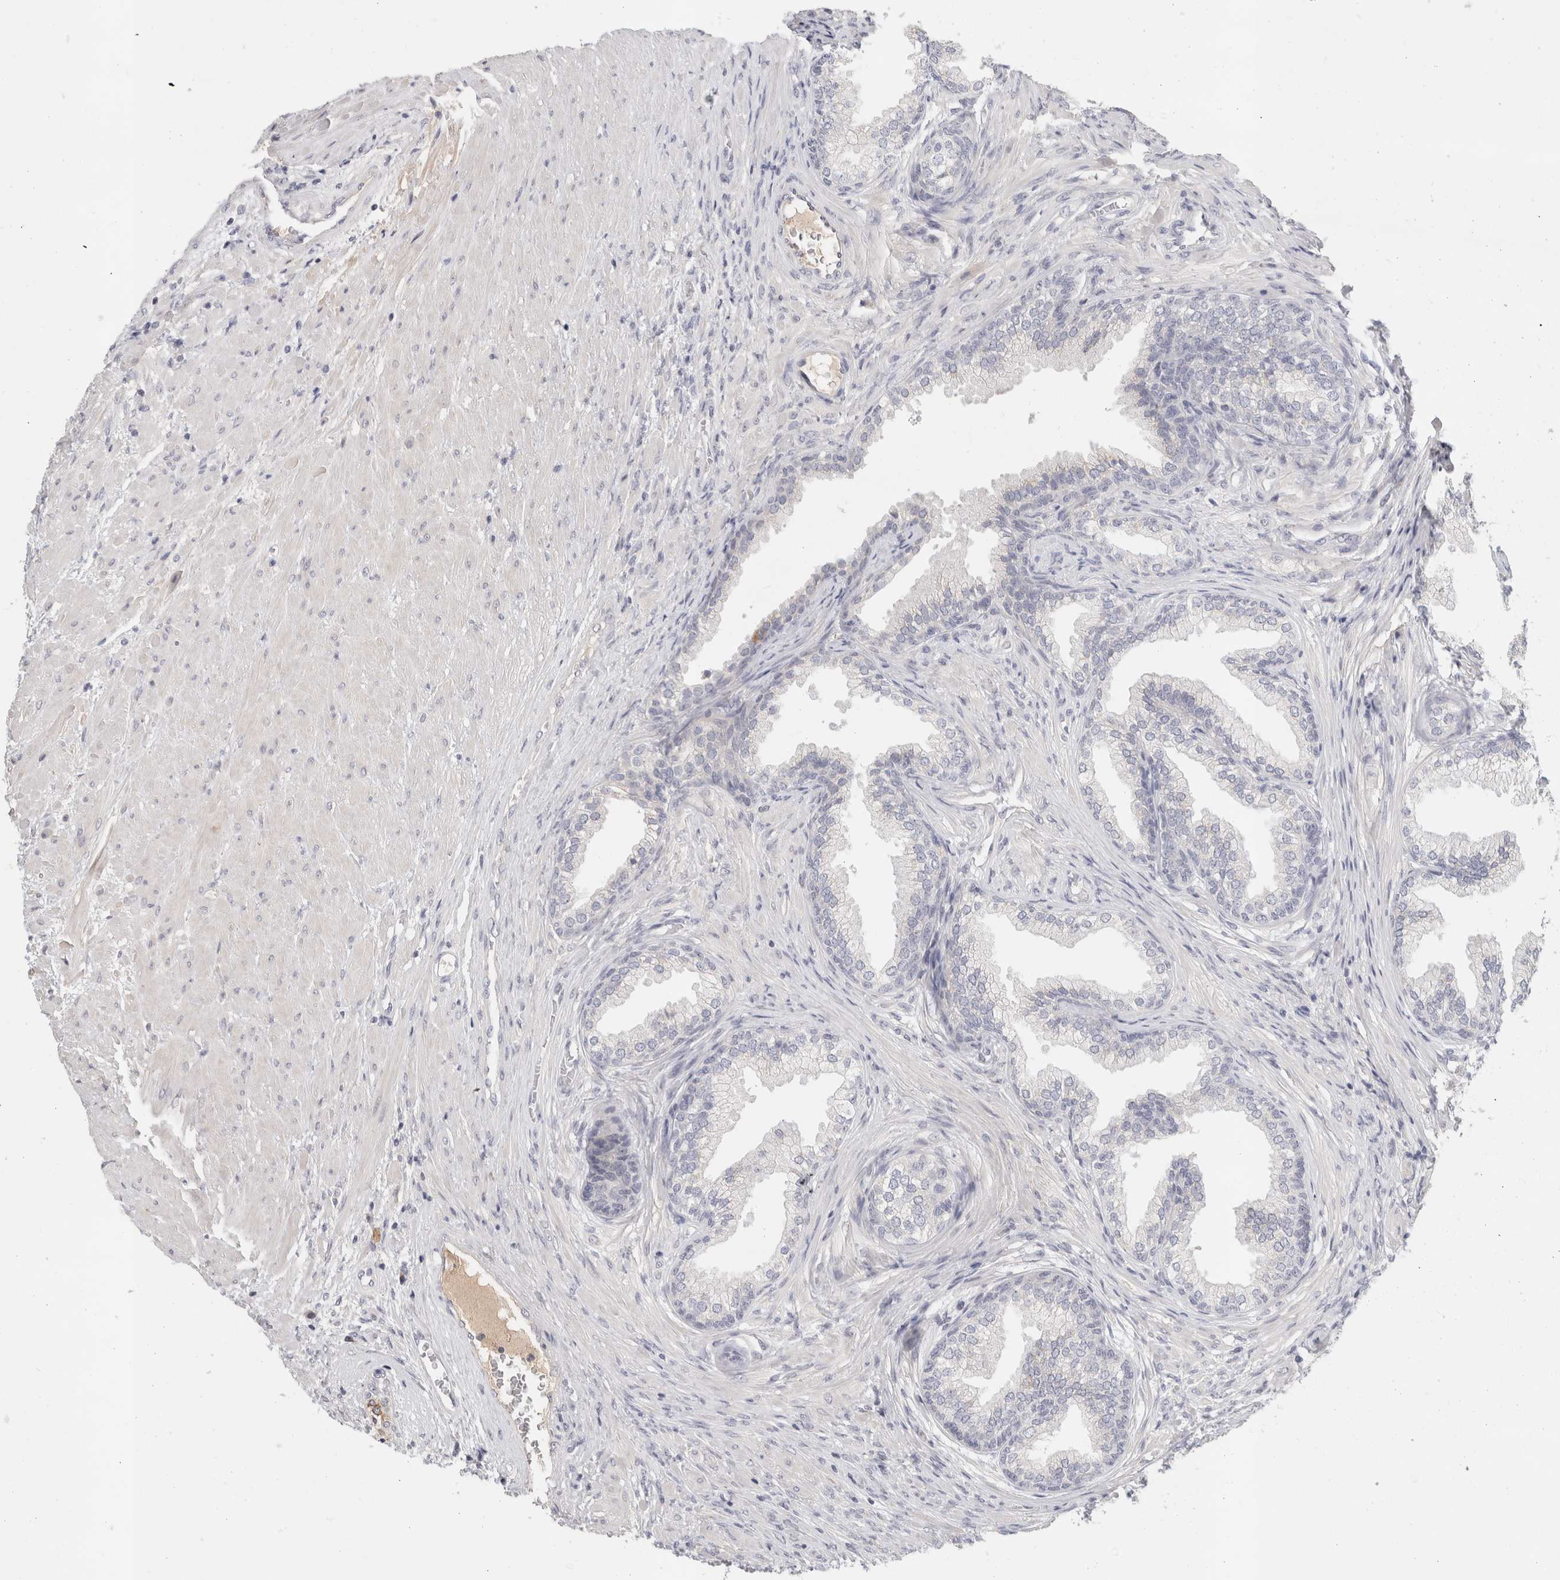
{"staining": {"intensity": "negative", "quantity": "none", "location": "none"}, "tissue": "prostate", "cell_type": "Glandular cells", "image_type": "normal", "snomed": [{"axis": "morphology", "description": "Normal tissue, NOS"}, {"axis": "topography", "description": "Prostate"}], "caption": "The histopathology image displays no significant expression in glandular cells of prostate. (Stains: DAB (3,3'-diaminobenzidine) IHC with hematoxylin counter stain, Microscopy: brightfield microscopy at high magnification).", "gene": "STK31", "patient": {"sex": "male", "age": 76}}